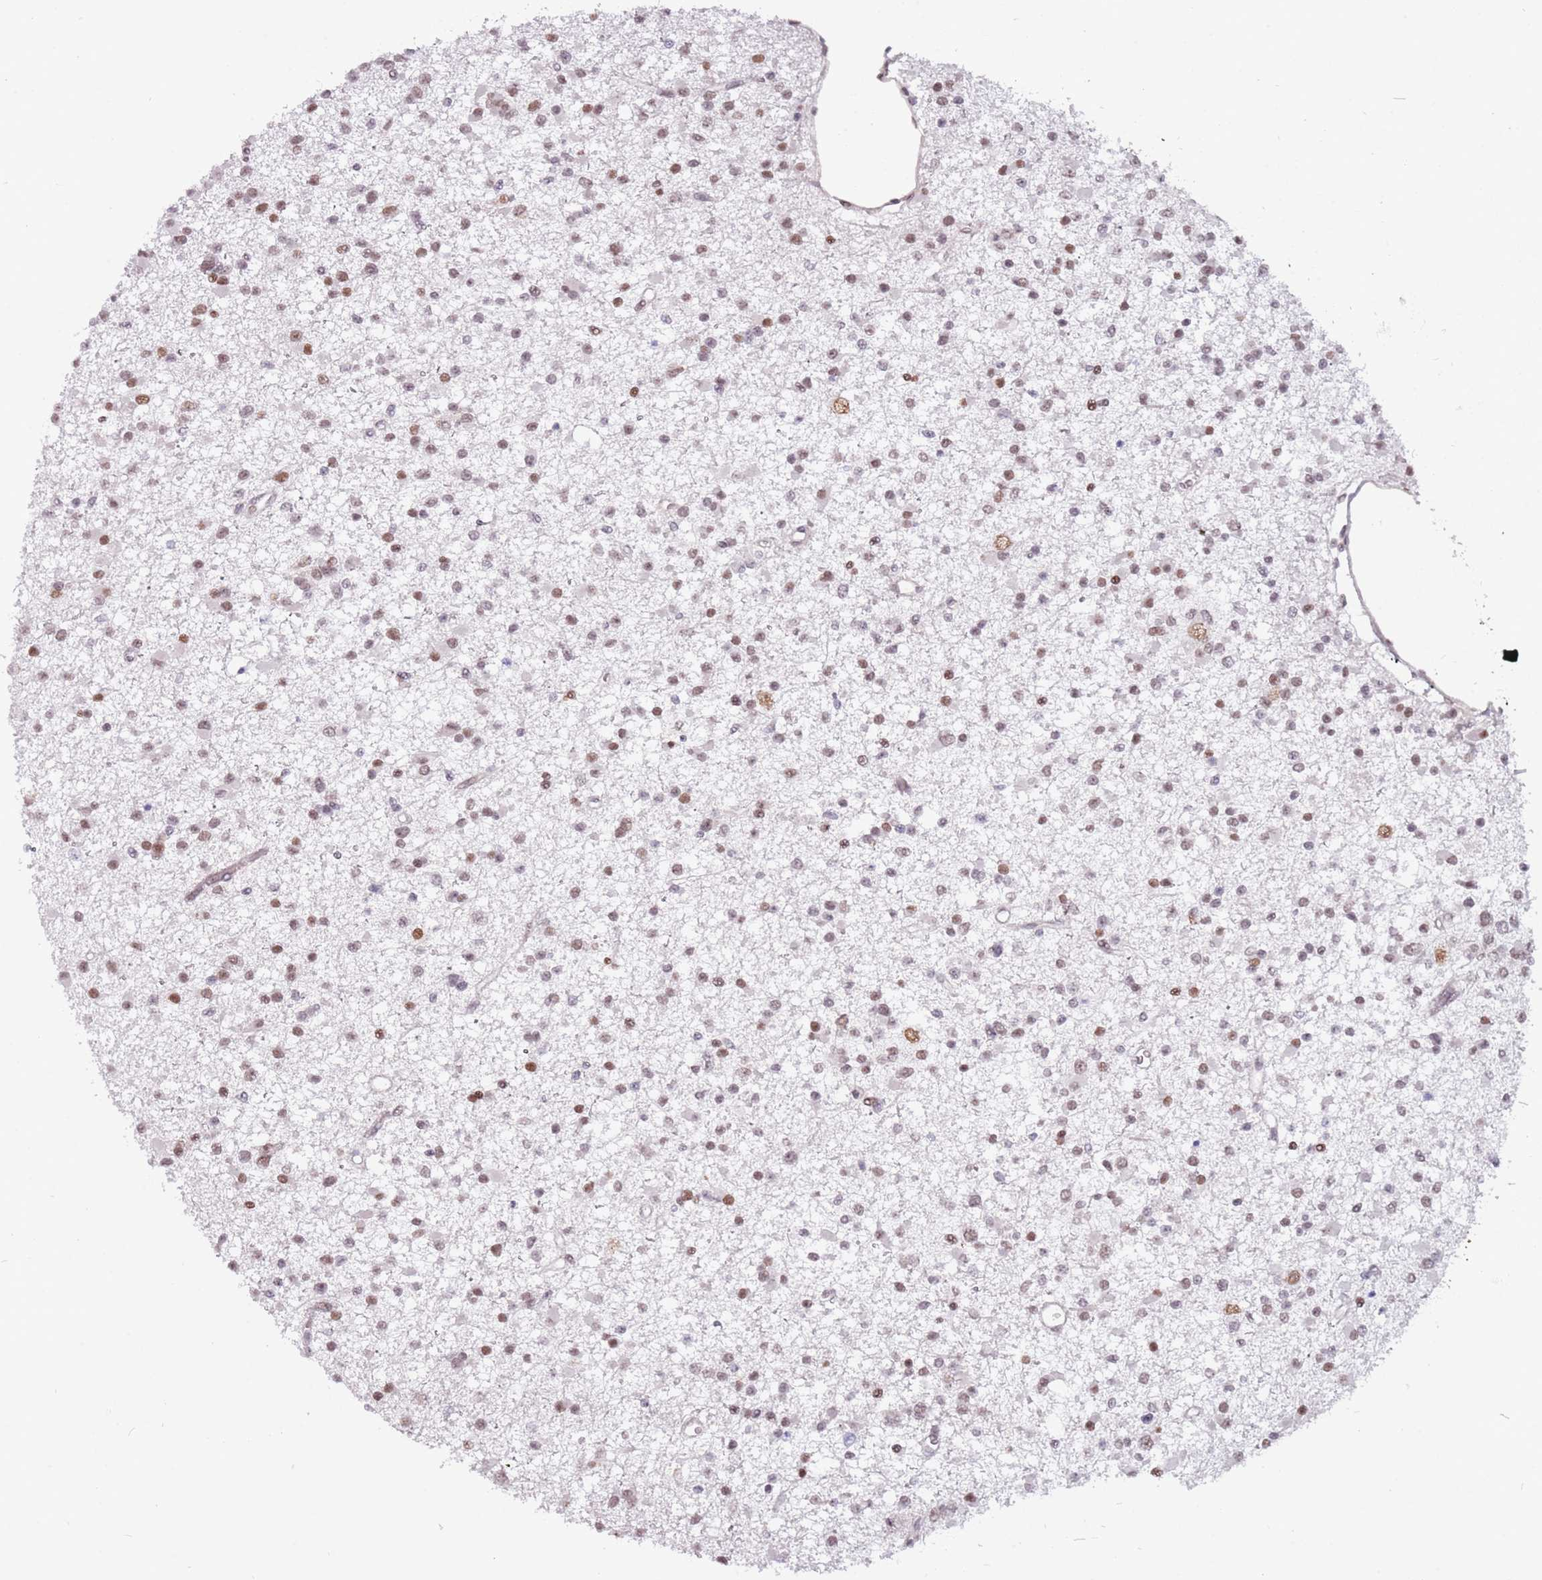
{"staining": {"intensity": "moderate", "quantity": ">75%", "location": "nuclear"}, "tissue": "glioma", "cell_type": "Tumor cells", "image_type": "cancer", "snomed": [{"axis": "morphology", "description": "Glioma, malignant, Low grade"}, {"axis": "topography", "description": "Brain"}], "caption": "Tumor cells demonstrate medium levels of moderate nuclear positivity in approximately >75% of cells in glioma. Immunohistochemistry (ihc) stains the protein of interest in brown and the nuclei are stained blue.", "gene": "BARD1", "patient": {"sex": "female", "age": 22}}